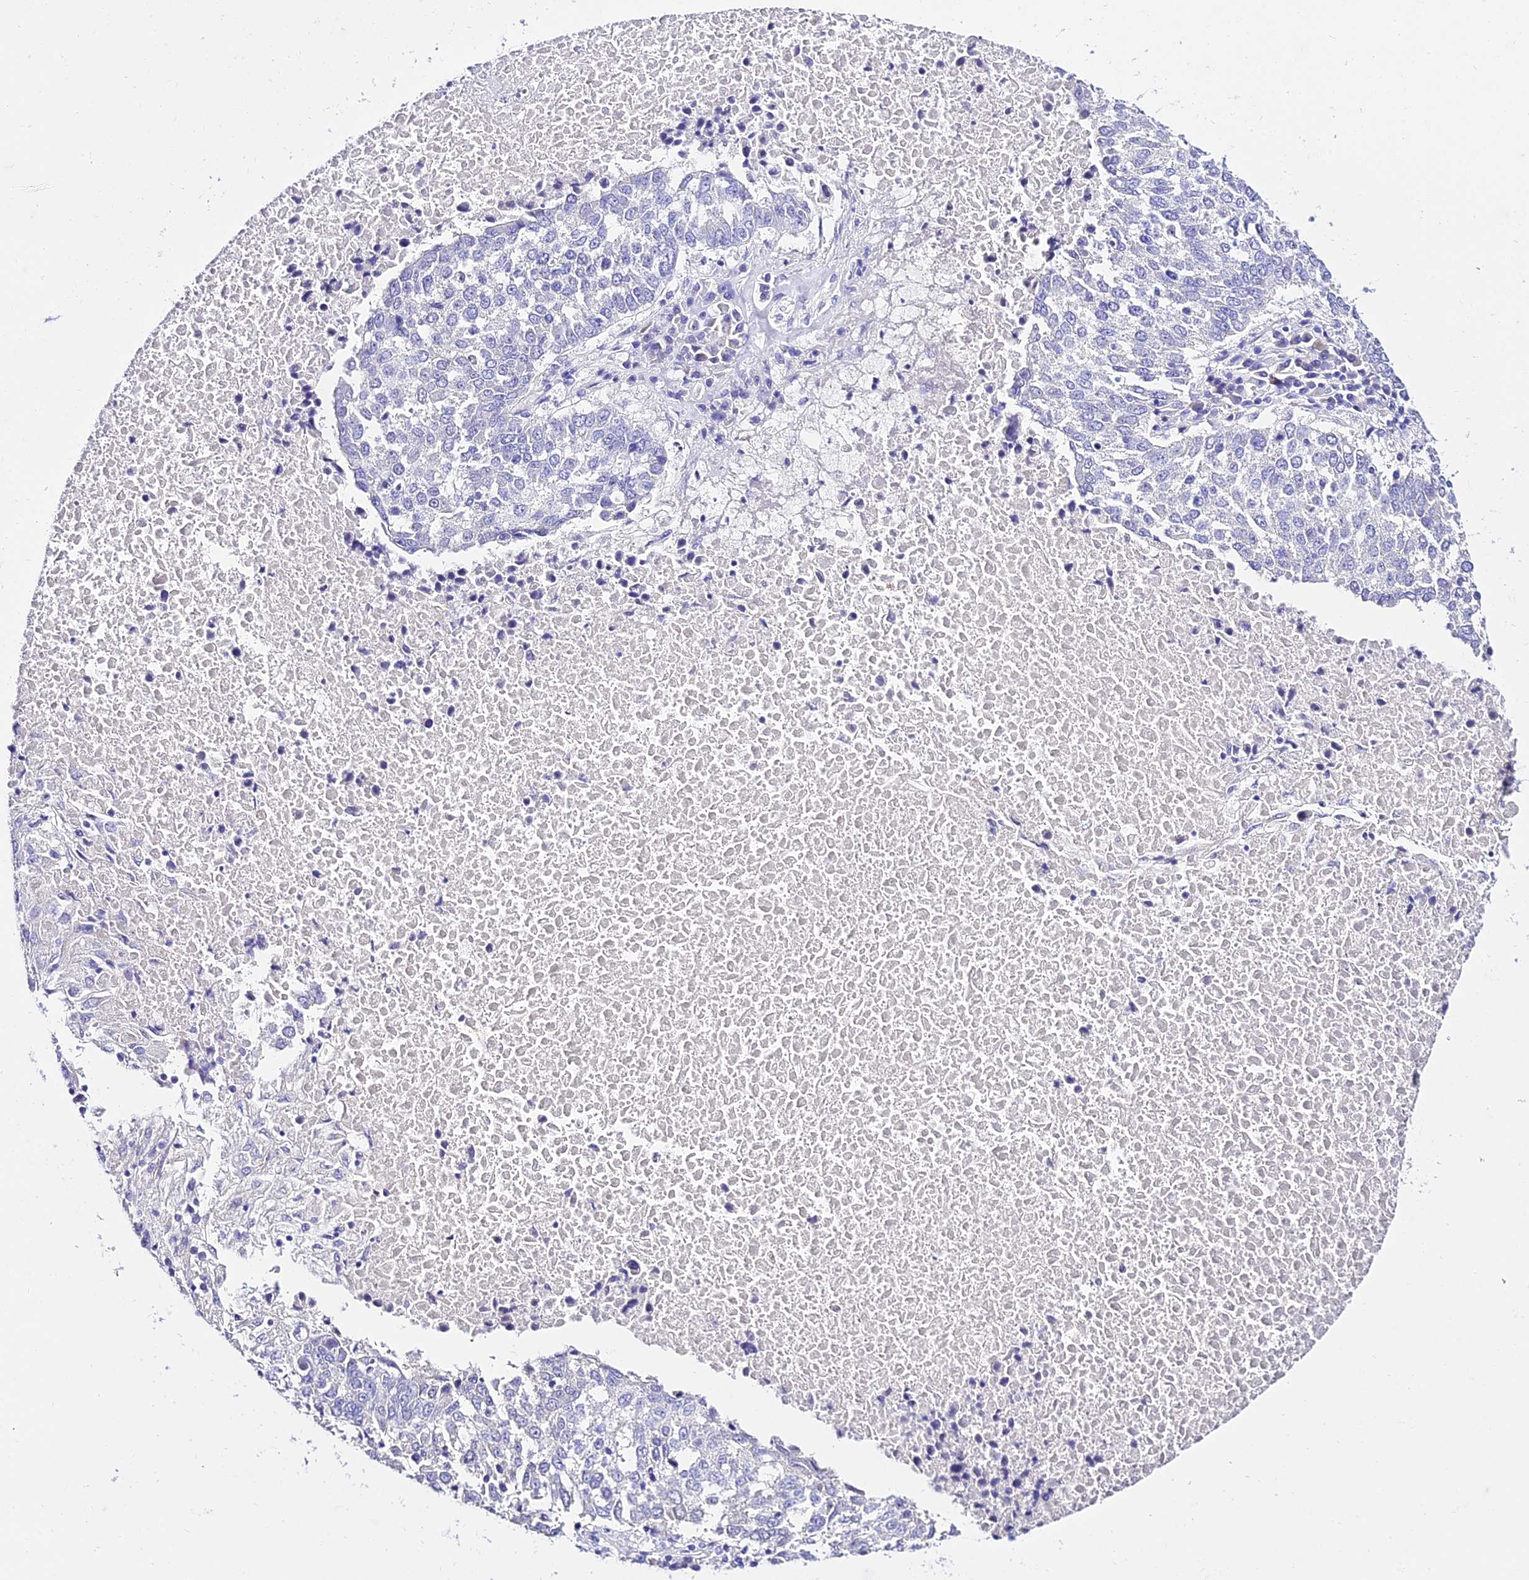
{"staining": {"intensity": "negative", "quantity": "none", "location": "none"}, "tissue": "lung cancer", "cell_type": "Tumor cells", "image_type": "cancer", "snomed": [{"axis": "morphology", "description": "Squamous cell carcinoma, NOS"}, {"axis": "topography", "description": "Lung"}], "caption": "A high-resolution image shows IHC staining of lung cancer (squamous cell carcinoma), which reveals no significant staining in tumor cells.", "gene": "DEFB106A", "patient": {"sex": "male", "age": 73}}